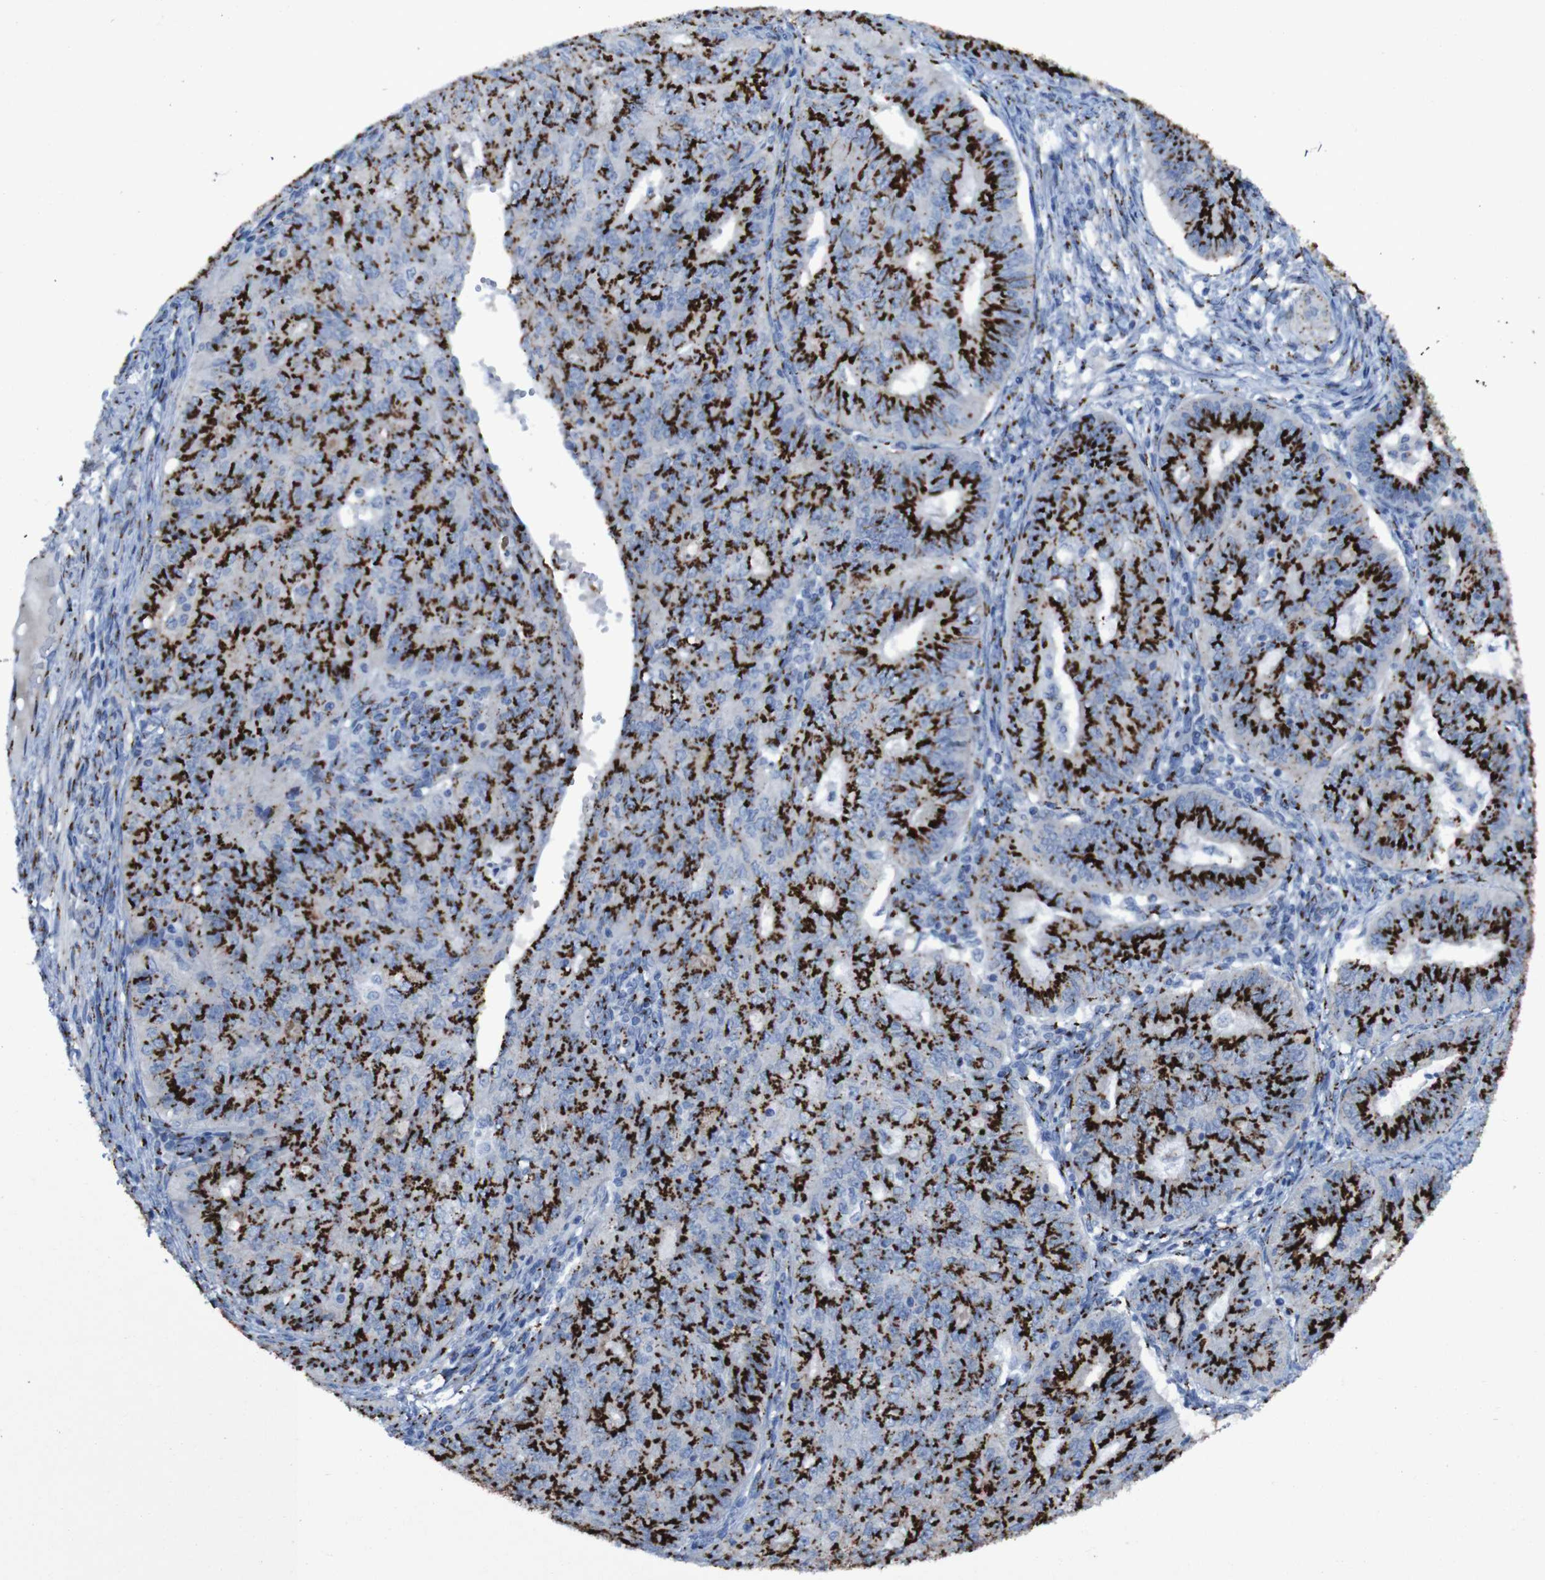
{"staining": {"intensity": "strong", "quantity": ">75%", "location": "cytoplasmic/membranous"}, "tissue": "endometrial cancer", "cell_type": "Tumor cells", "image_type": "cancer", "snomed": [{"axis": "morphology", "description": "Adenocarcinoma, NOS"}, {"axis": "topography", "description": "Endometrium"}], "caption": "Tumor cells display high levels of strong cytoplasmic/membranous positivity in about >75% of cells in human endometrial cancer (adenocarcinoma).", "gene": "GOLM1", "patient": {"sex": "female", "age": 32}}